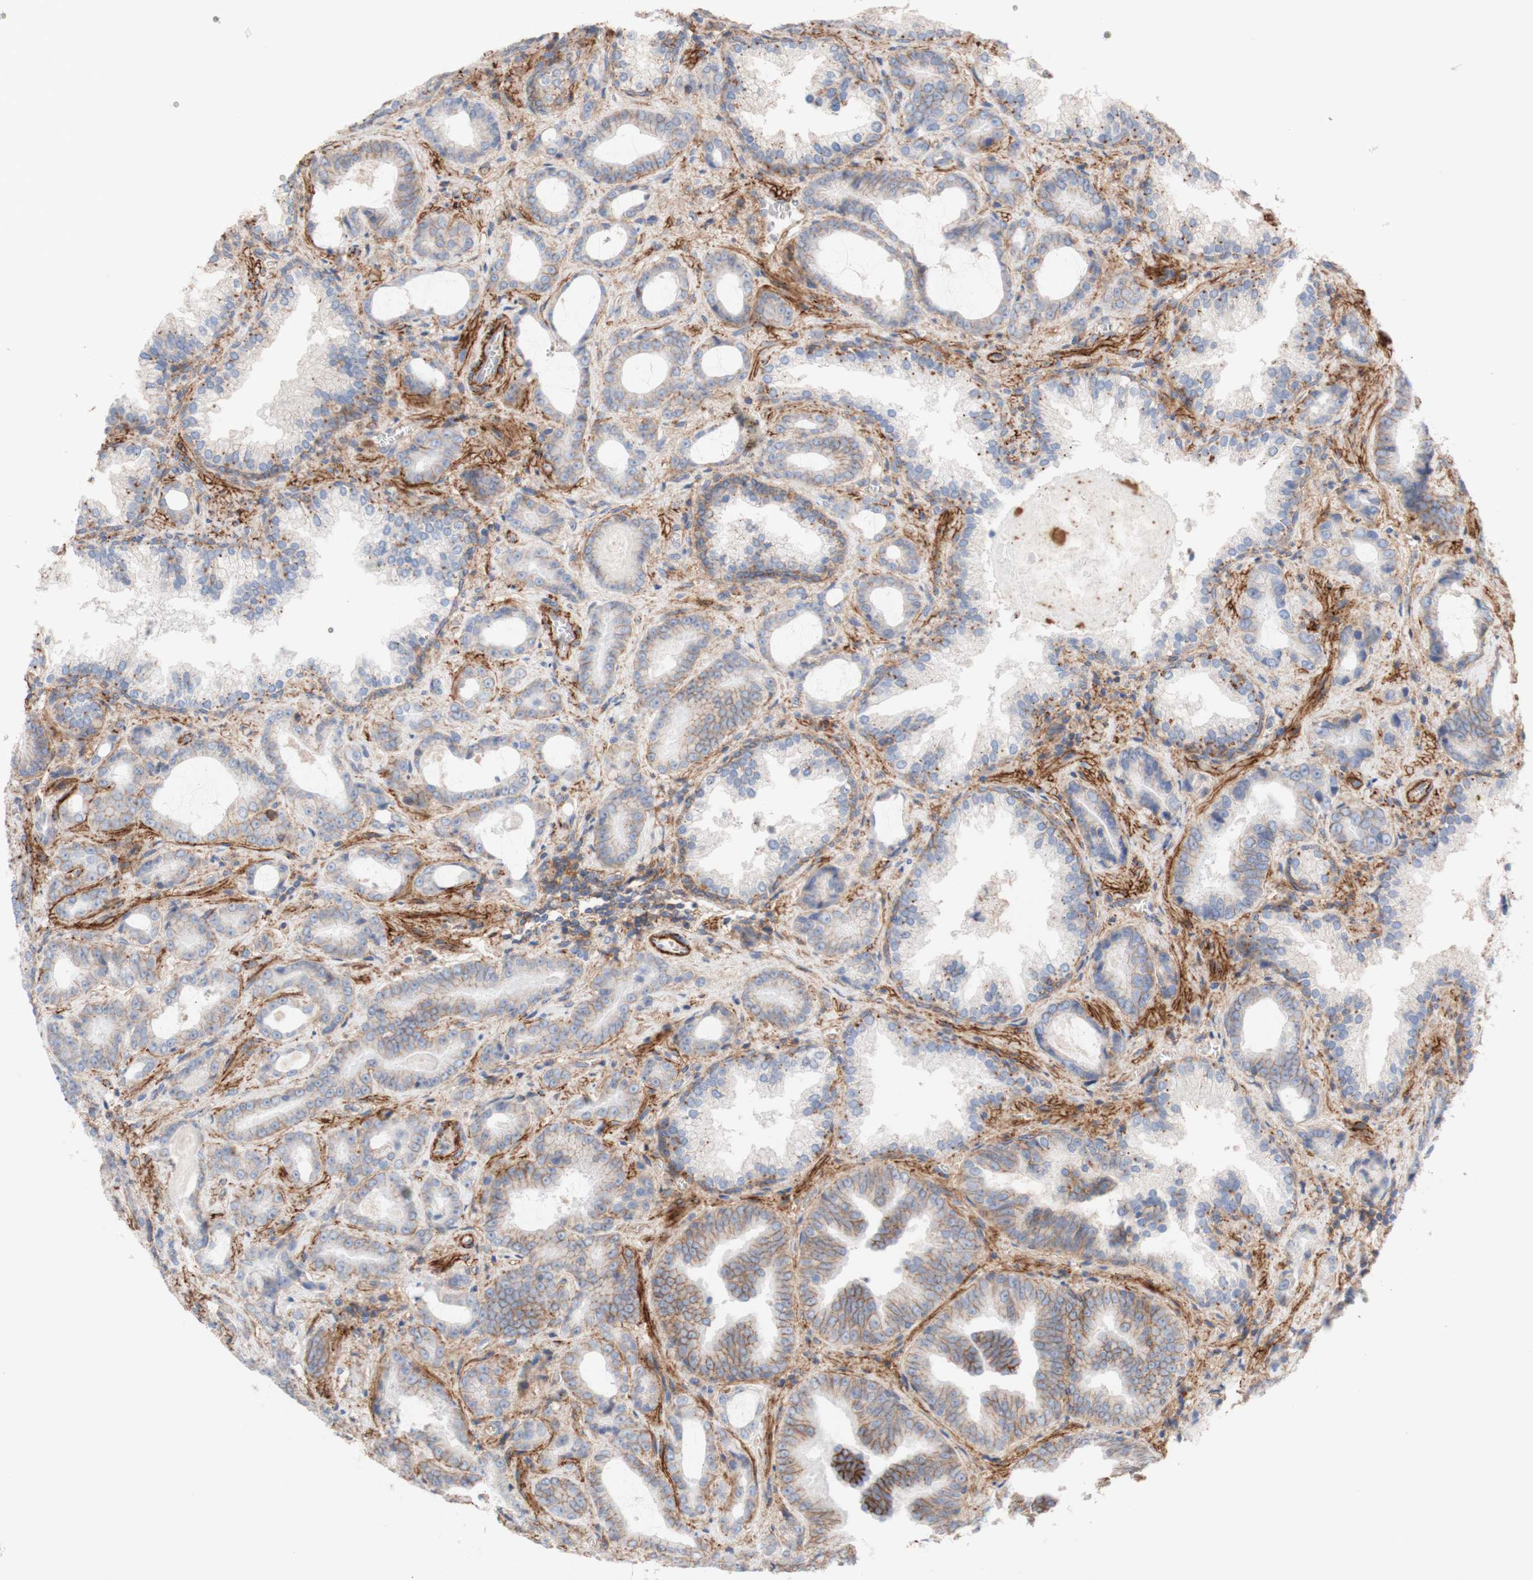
{"staining": {"intensity": "strong", "quantity": "<25%", "location": "cytoplasmic/membranous"}, "tissue": "prostate cancer", "cell_type": "Tumor cells", "image_type": "cancer", "snomed": [{"axis": "morphology", "description": "Adenocarcinoma, Low grade"}, {"axis": "topography", "description": "Prostate"}], "caption": "Immunohistochemistry (IHC) histopathology image of human prostate cancer stained for a protein (brown), which demonstrates medium levels of strong cytoplasmic/membranous expression in about <25% of tumor cells.", "gene": "ATP2A3", "patient": {"sex": "male", "age": 60}}